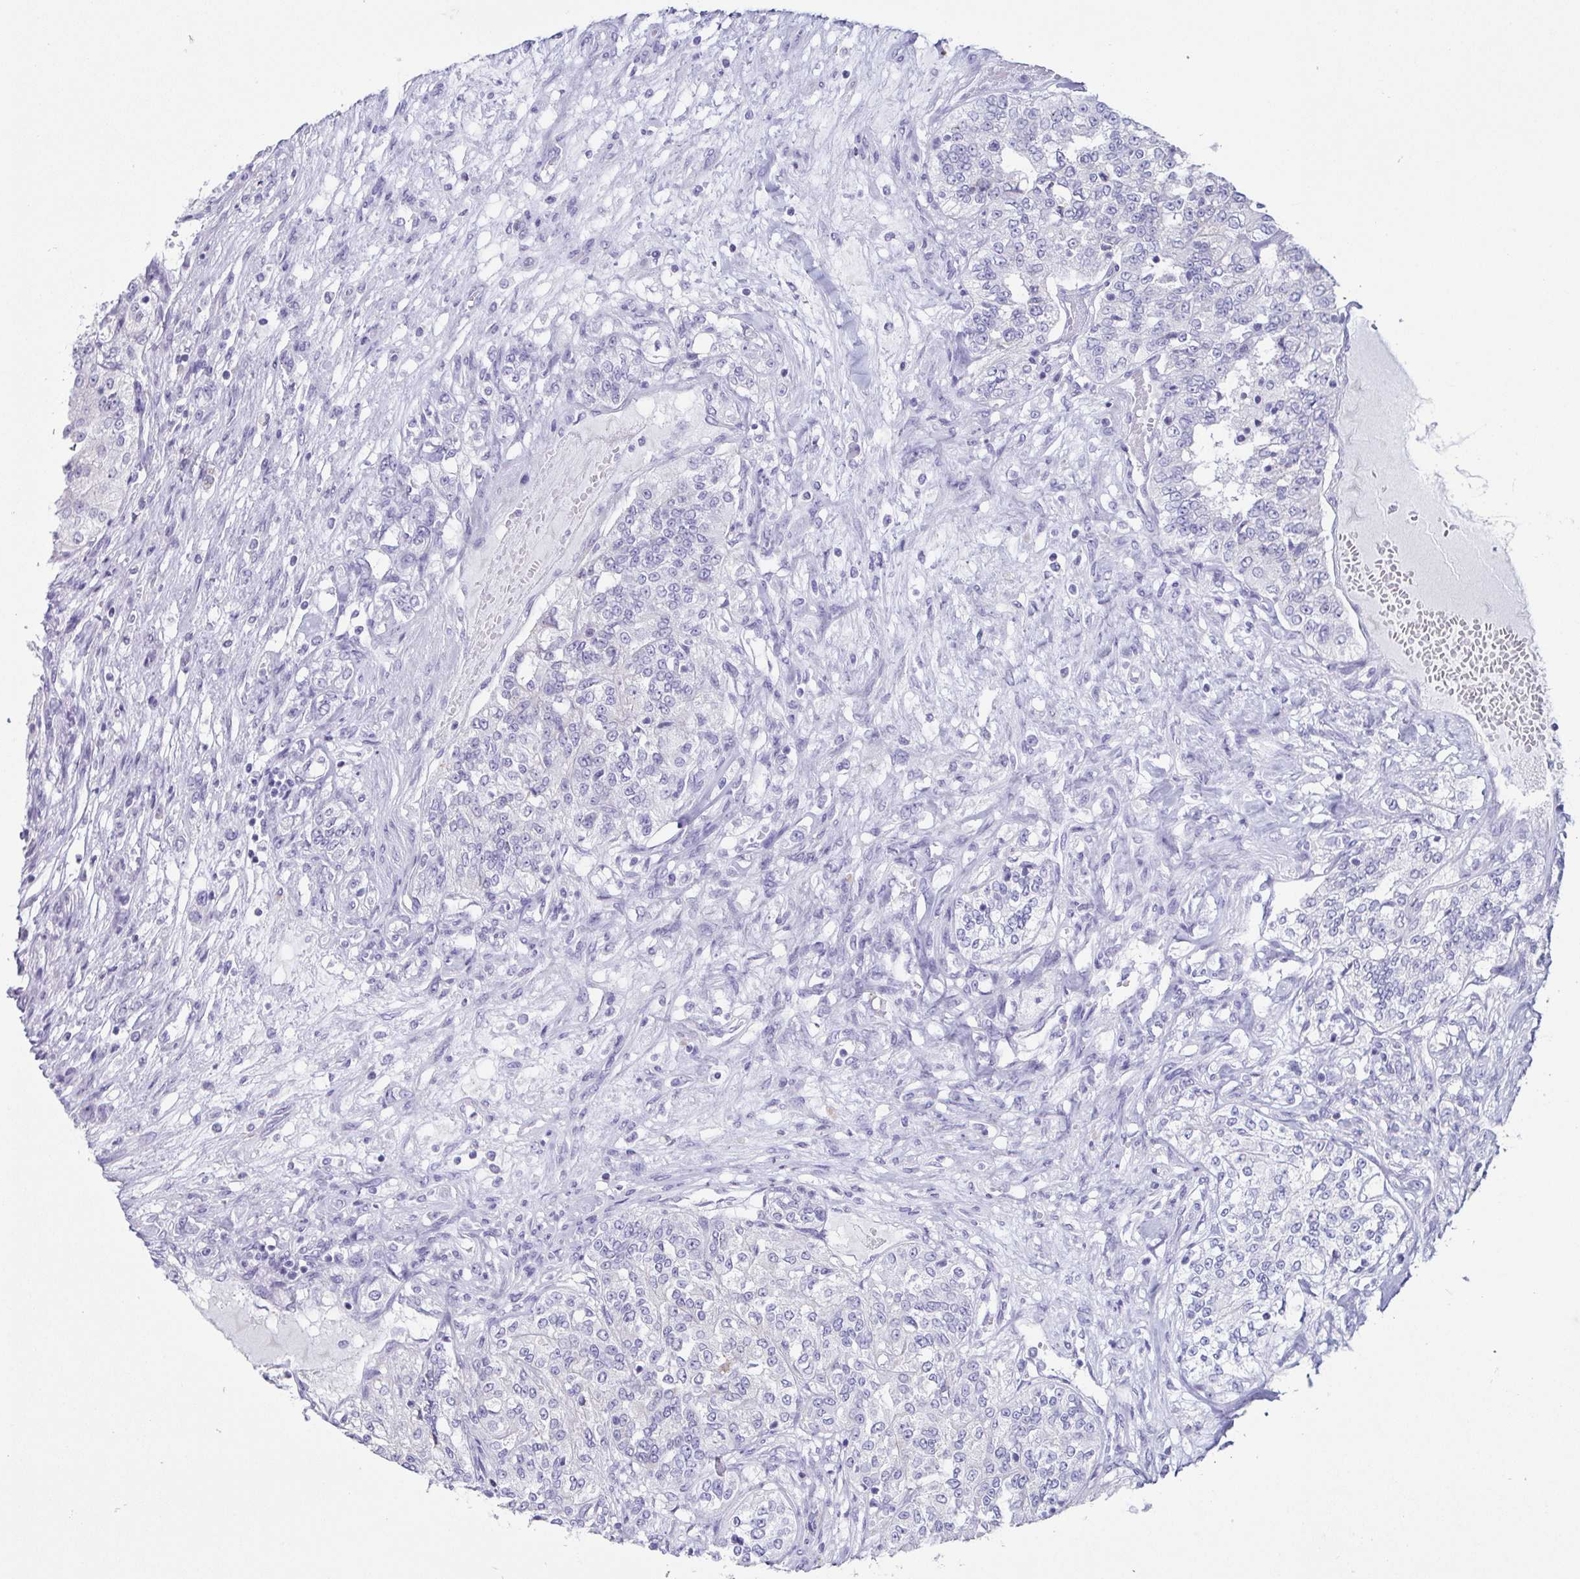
{"staining": {"intensity": "negative", "quantity": "none", "location": "none"}, "tissue": "renal cancer", "cell_type": "Tumor cells", "image_type": "cancer", "snomed": [{"axis": "morphology", "description": "Adenocarcinoma, NOS"}, {"axis": "topography", "description": "Kidney"}], "caption": "IHC histopathology image of neoplastic tissue: renal cancer stained with DAB (3,3'-diaminobenzidine) reveals no significant protein staining in tumor cells.", "gene": "TEX19", "patient": {"sex": "female", "age": 63}}